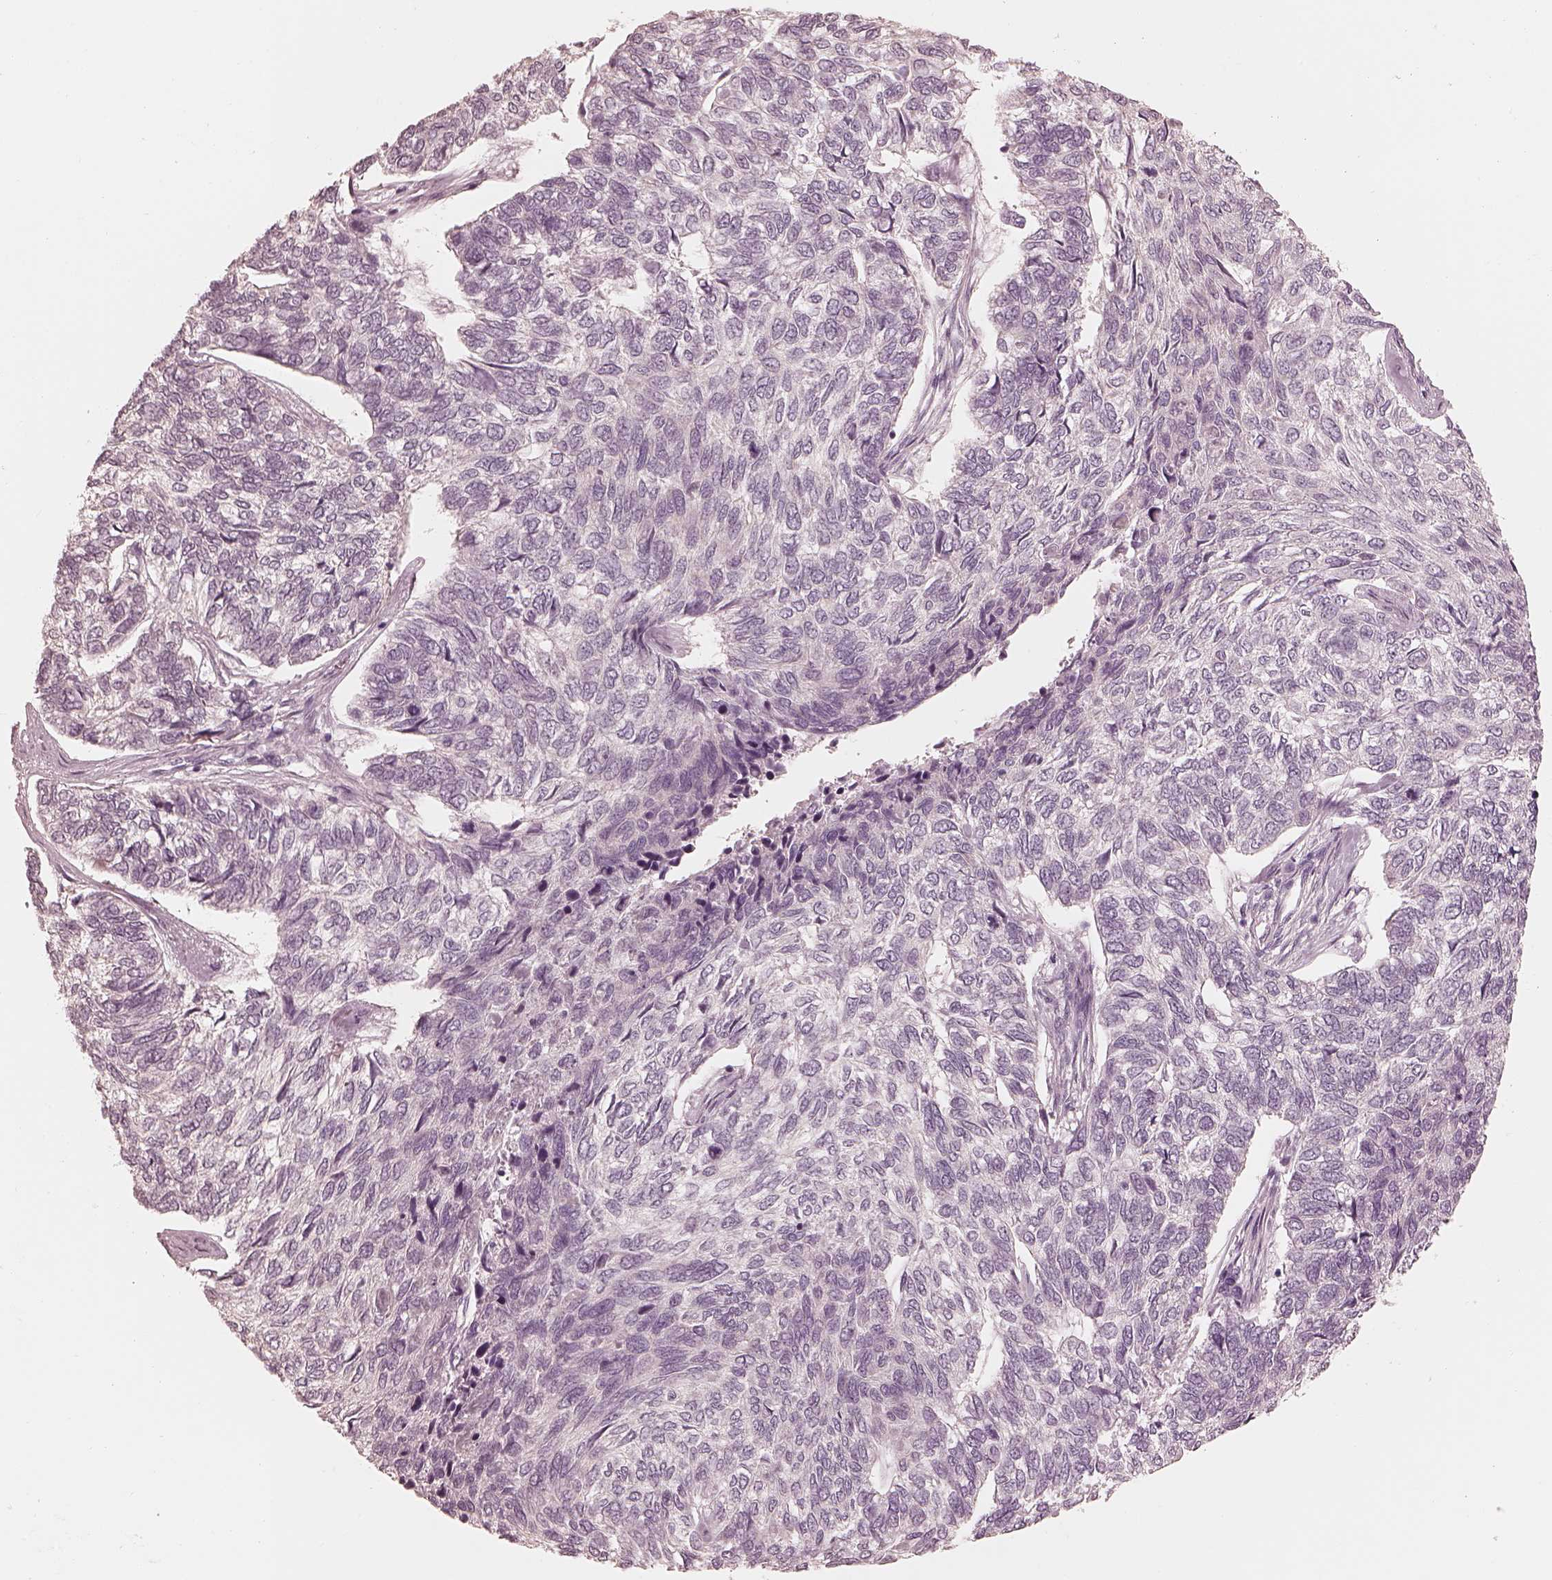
{"staining": {"intensity": "negative", "quantity": "none", "location": "none"}, "tissue": "skin cancer", "cell_type": "Tumor cells", "image_type": "cancer", "snomed": [{"axis": "morphology", "description": "Basal cell carcinoma"}, {"axis": "topography", "description": "Skin"}], "caption": "This histopathology image is of skin basal cell carcinoma stained with immunohistochemistry to label a protein in brown with the nuclei are counter-stained blue. There is no staining in tumor cells.", "gene": "CALR3", "patient": {"sex": "female", "age": 65}}